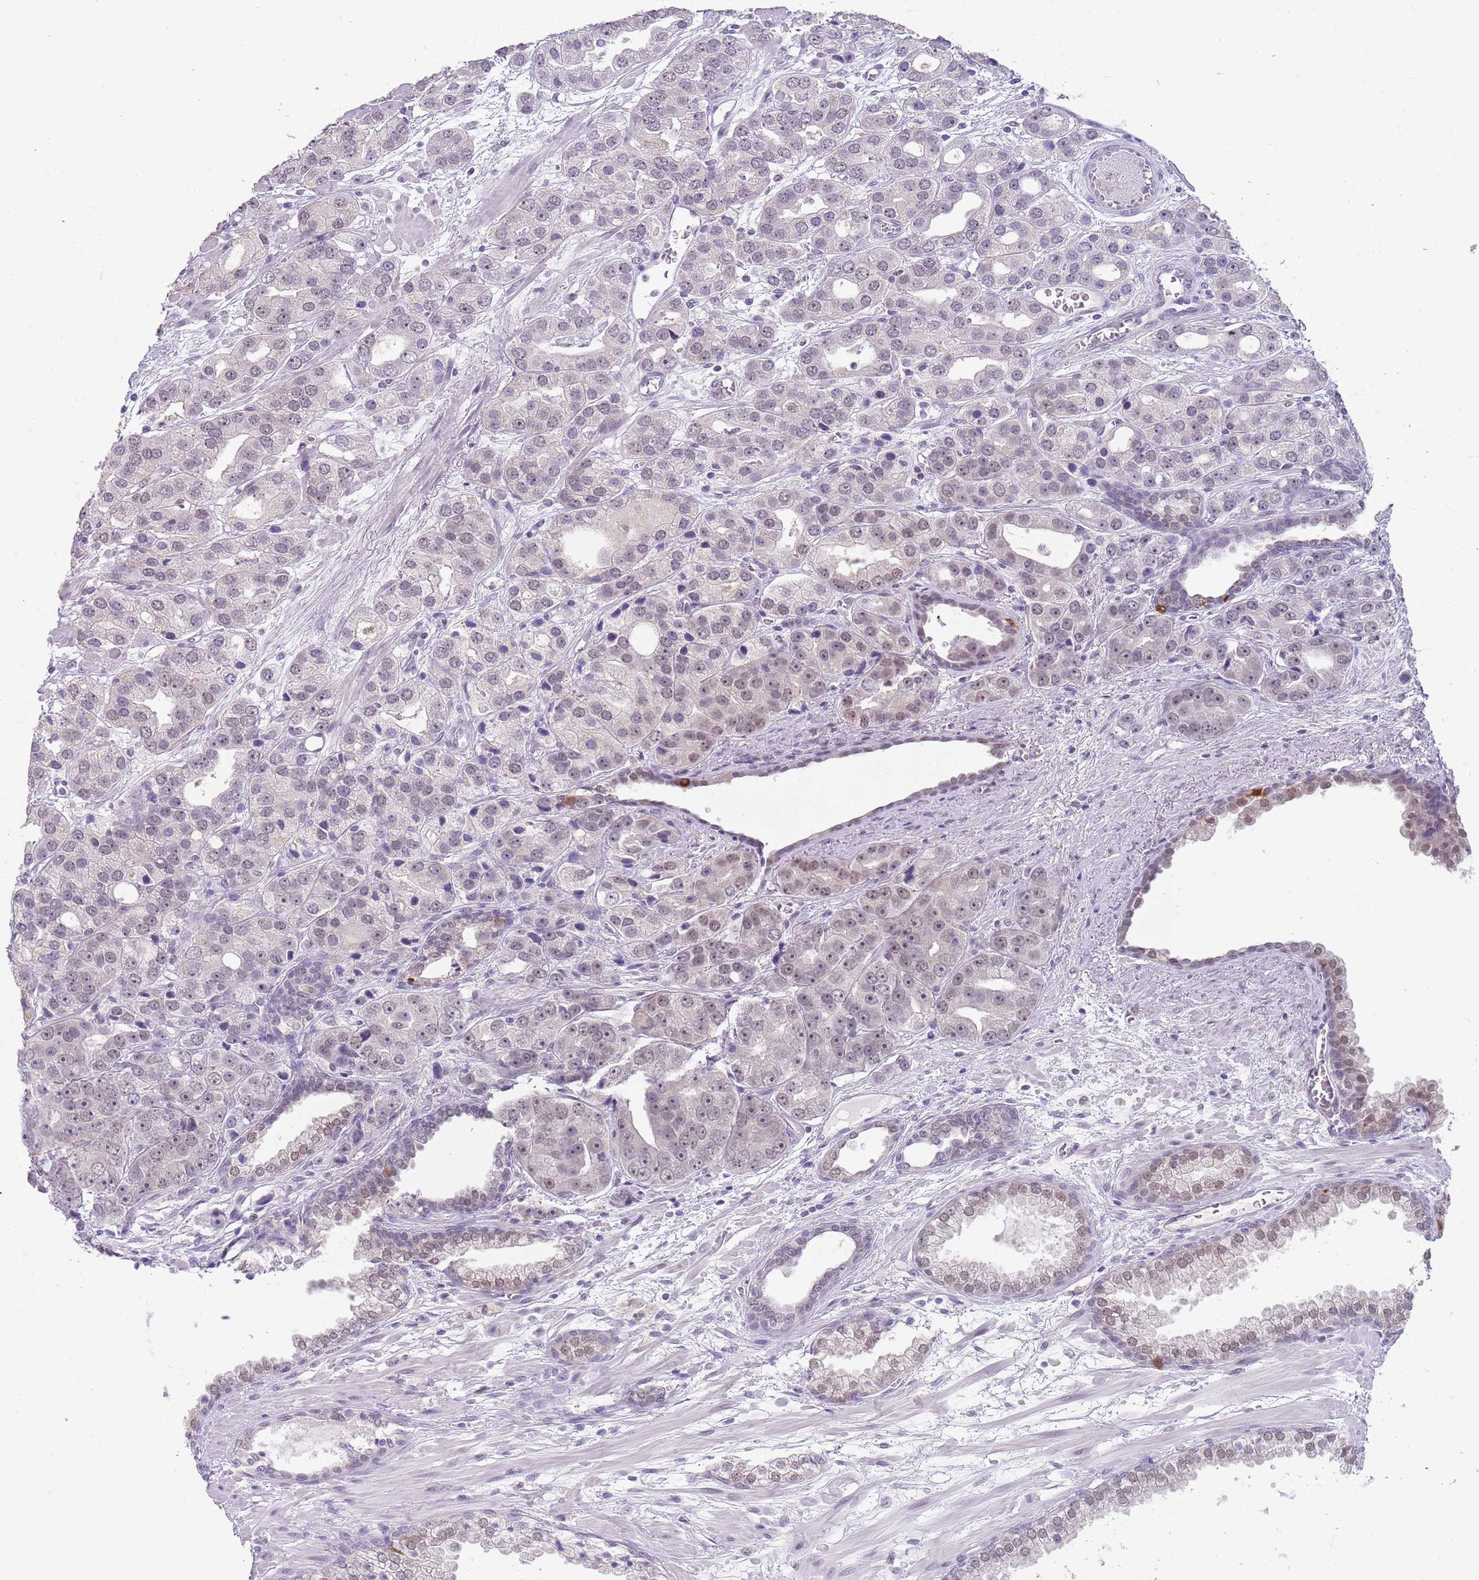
{"staining": {"intensity": "weak", "quantity": "25%-75%", "location": "nuclear"}, "tissue": "prostate cancer", "cell_type": "Tumor cells", "image_type": "cancer", "snomed": [{"axis": "morphology", "description": "Adenocarcinoma, High grade"}, {"axis": "topography", "description": "Prostate"}], "caption": "Brown immunohistochemical staining in prostate cancer (high-grade adenocarcinoma) displays weak nuclear positivity in approximately 25%-75% of tumor cells.", "gene": "SEPHS2", "patient": {"sex": "male", "age": 71}}